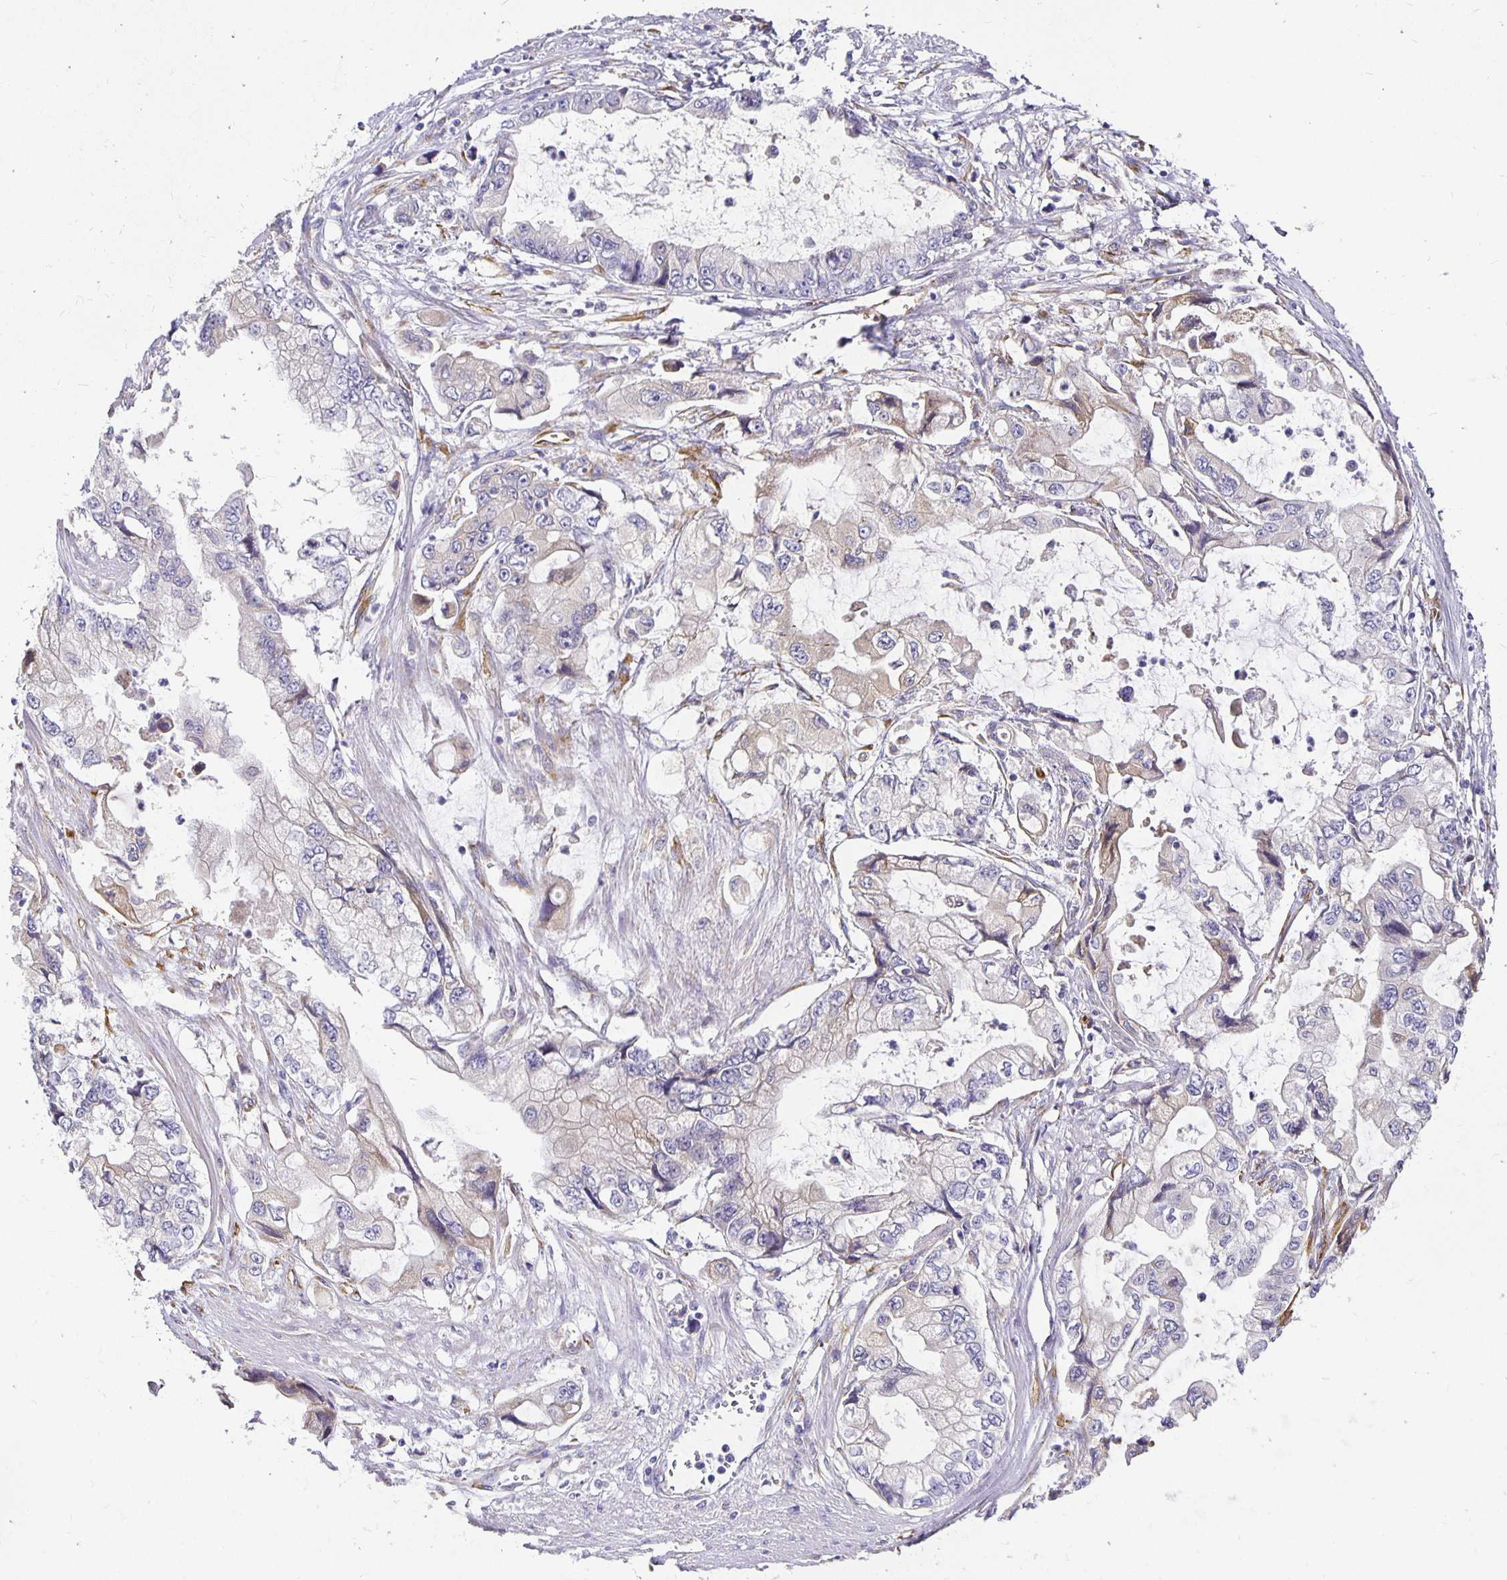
{"staining": {"intensity": "negative", "quantity": "none", "location": "none"}, "tissue": "stomach cancer", "cell_type": "Tumor cells", "image_type": "cancer", "snomed": [{"axis": "morphology", "description": "Adenocarcinoma, NOS"}, {"axis": "topography", "description": "Pancreas"}, {"axis": "topography", "description": "Stomach, upper"}, {"axis": "topography", "description": "Stomach"}], "caption": "Immunohistochemistry (IHC) of stomach cancer (adenocarcinoma) shows no staining in tumor cells.", "gene": "PLOD1", "patient": {"sex": "male", "age": 77}}